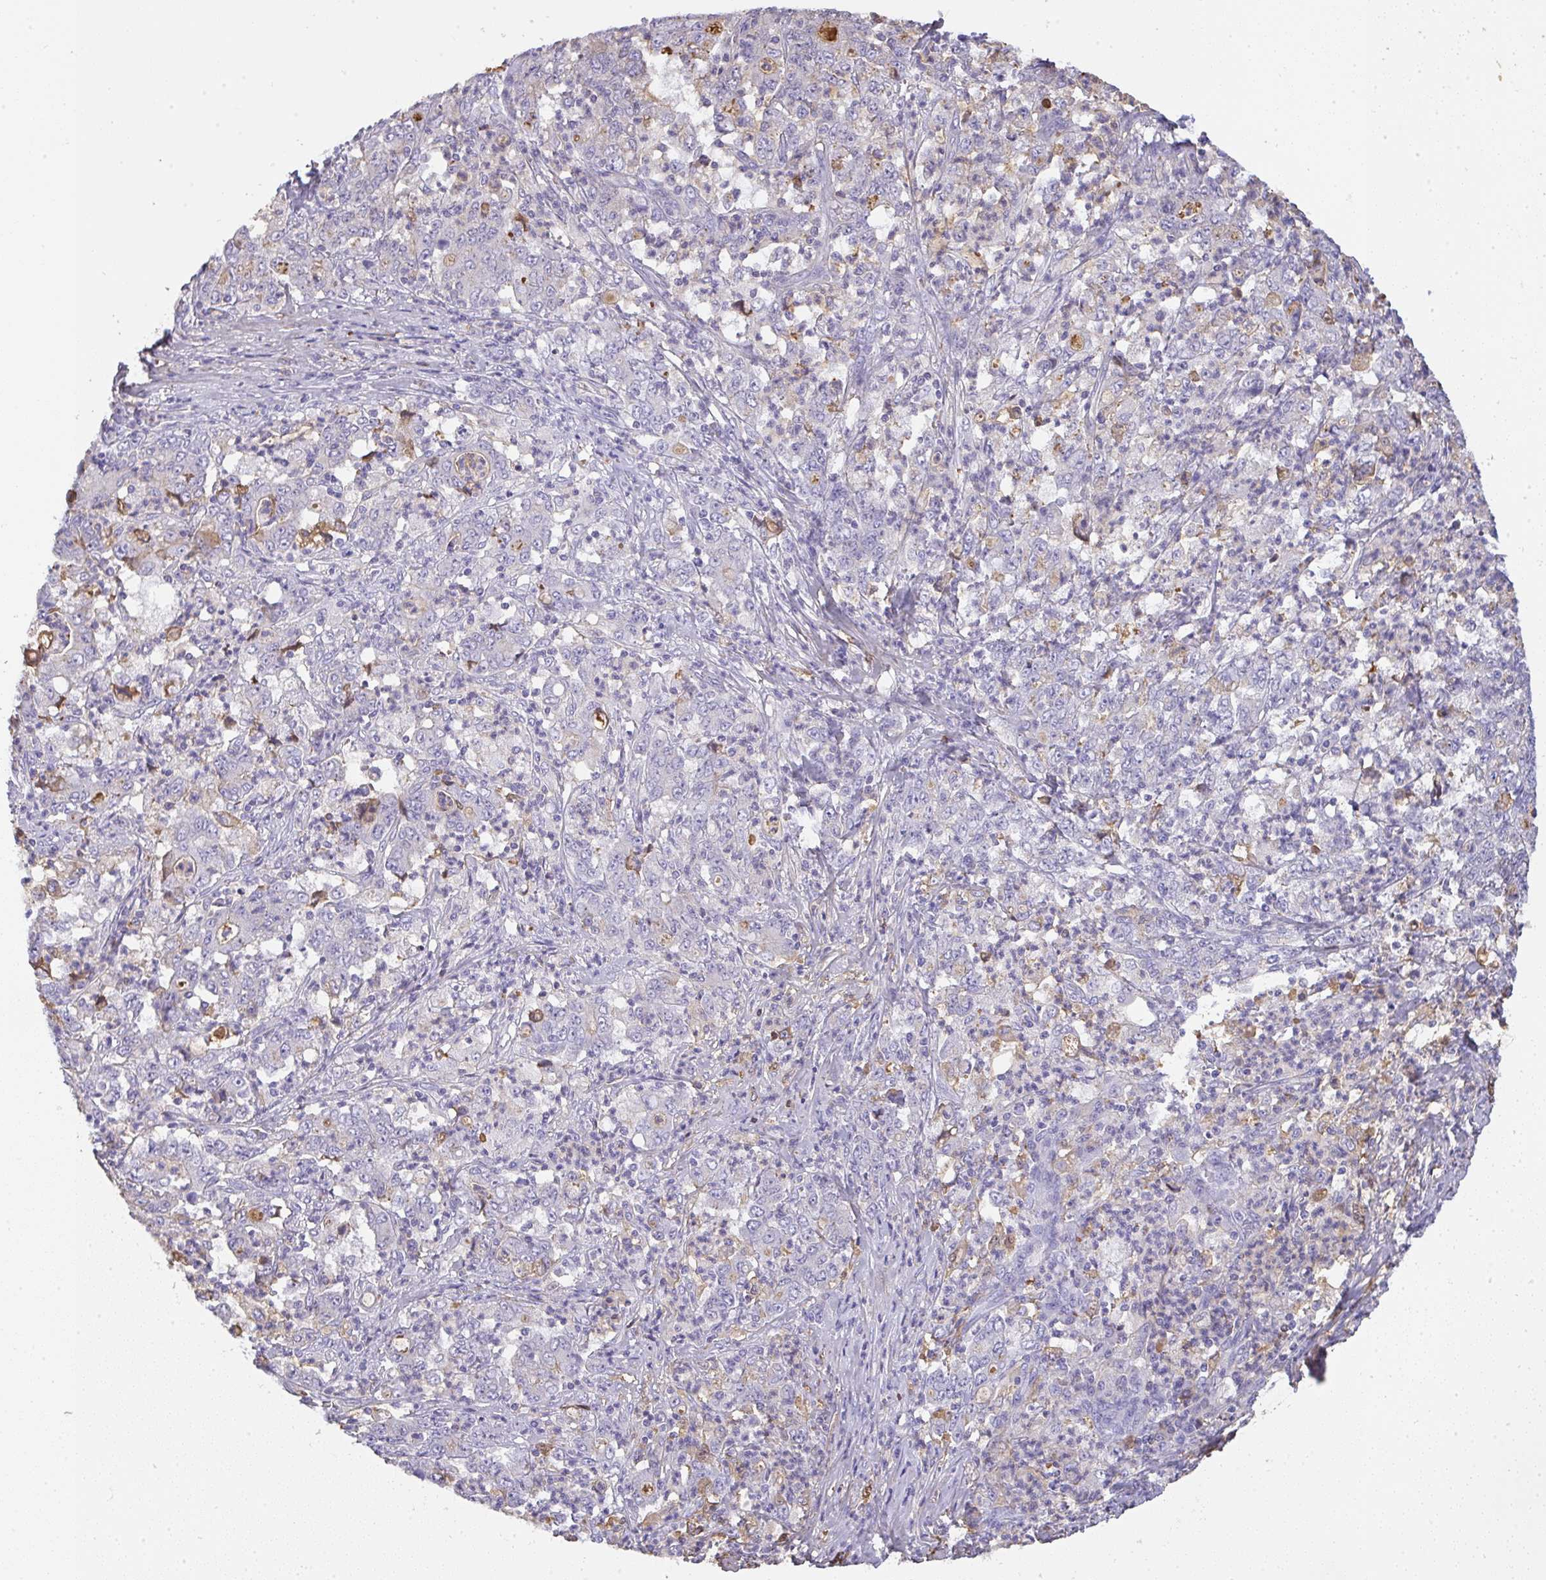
{"staining": {"intensity": "negative", "quantity": "none", "location": "none"}, "tissue": "stomach cancer", "cell_type": "Tumor cells", "image_type": "cancer", "snomed": [{"axis": "morphology", "description": "Adenocarcinoma, NOS"}, {"axis": "topography", "description": "Stomach, lower"}], "caption": "An IHC photomicrograph of stomach adenocarcinoma is shown. There is no staining in tumor cells of stomach adenocarcinoma.", "gene": "SMYD5", "patient": {"sex": "female", "age": 71}}